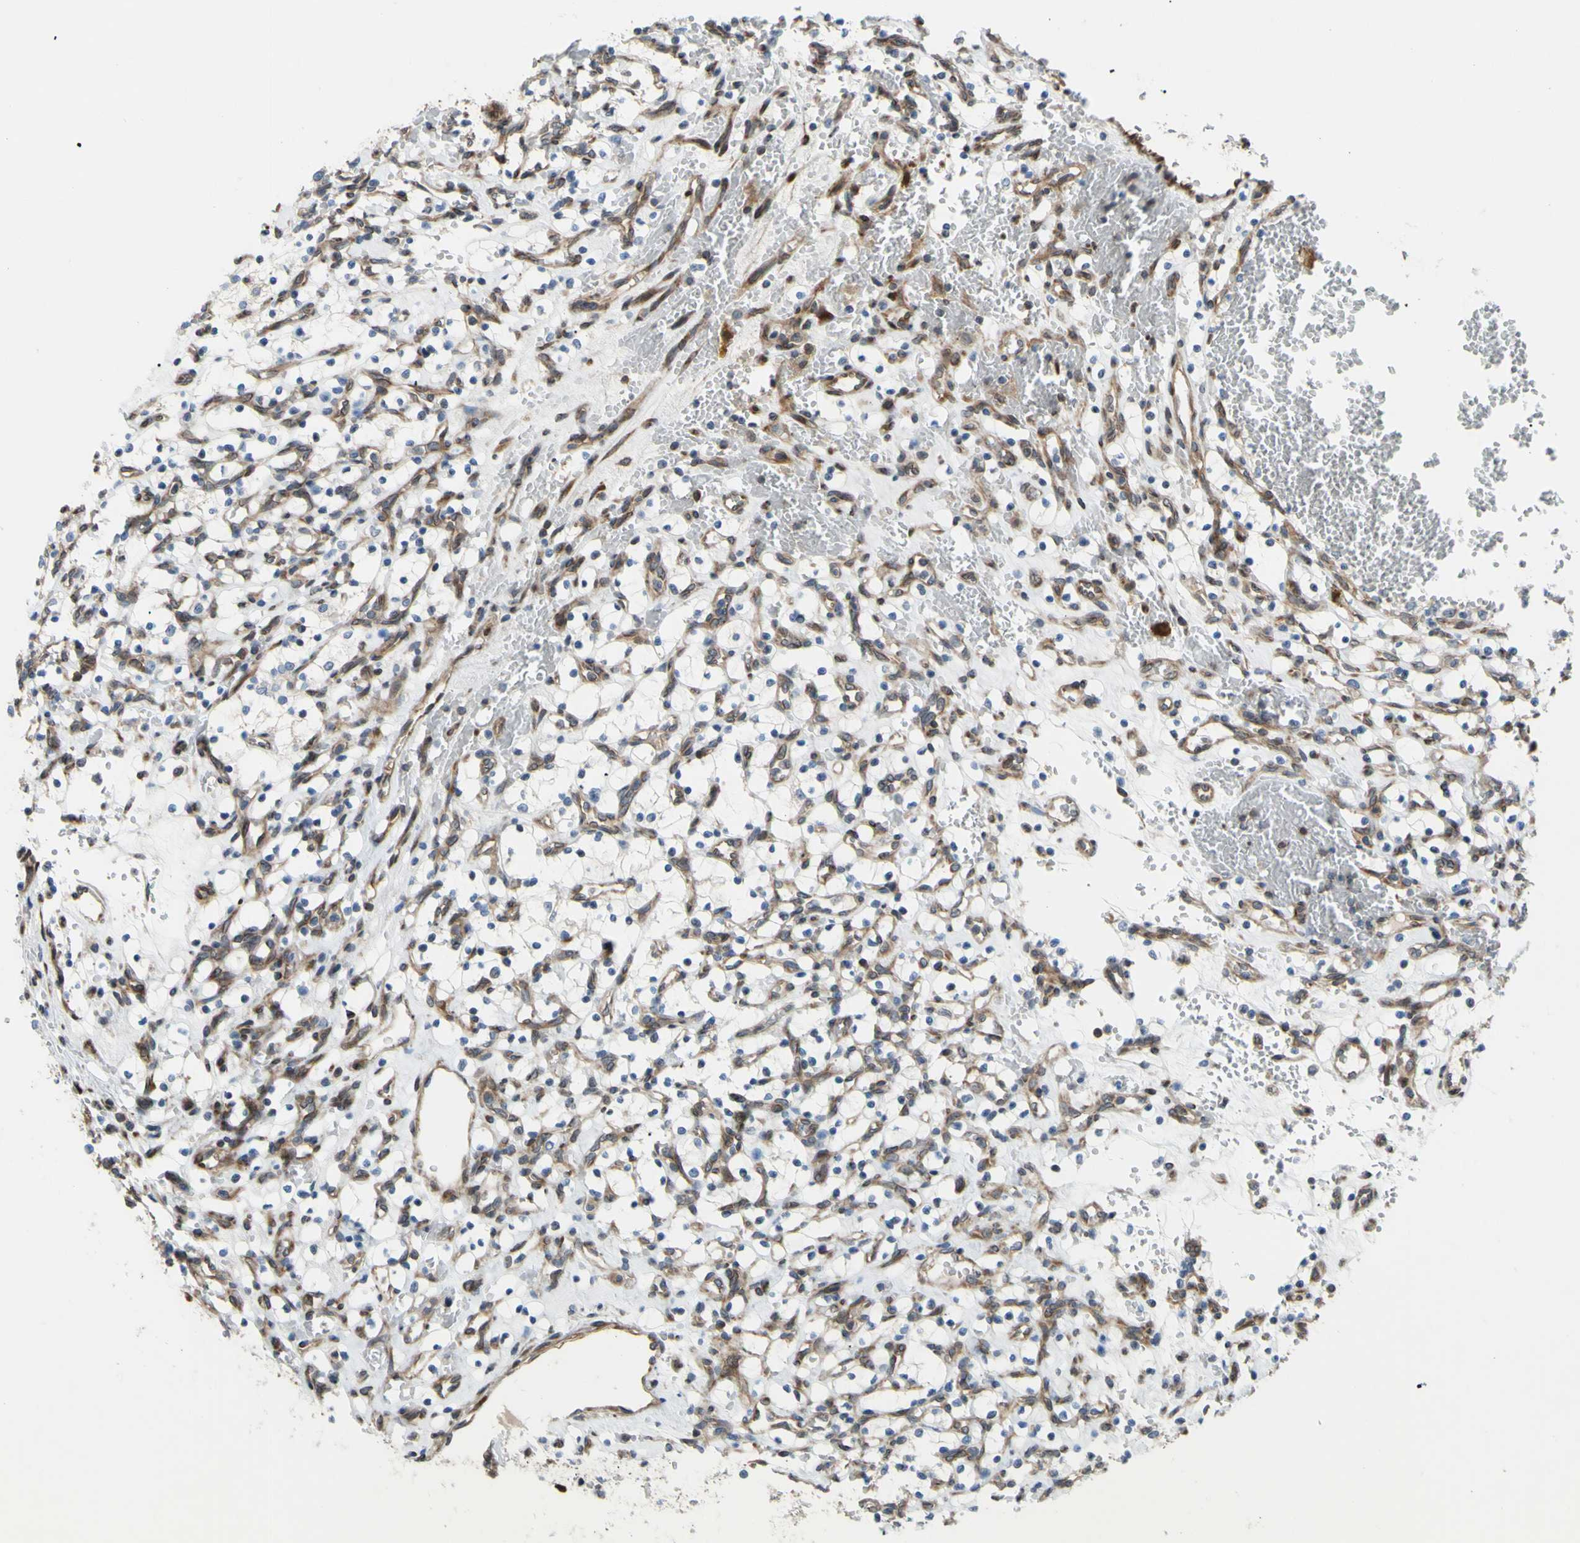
{"staining": {"intensity": "negative", "quantity": "none", "location": "none"}, "tissue": "renal cancer", "cell_type": "Tumor cells", "image_type": "cancer", "snomed": [{"axis": "morphology", "description": "Adenocarcinoma, NOS"}, {"axis": "topography", "description": "Kidney"}], "caption": "The photomicrograph reveals no significant positivity in tumor cells of renal adenocarcinoma. The staining was performed using DAB to visualize the protein expression in brown, while the nuclei were stained in blue with hematoxylin (Magnification: 20x).", "gene": "PRAF2", "patient": {"sex": "female", "age": 69}}